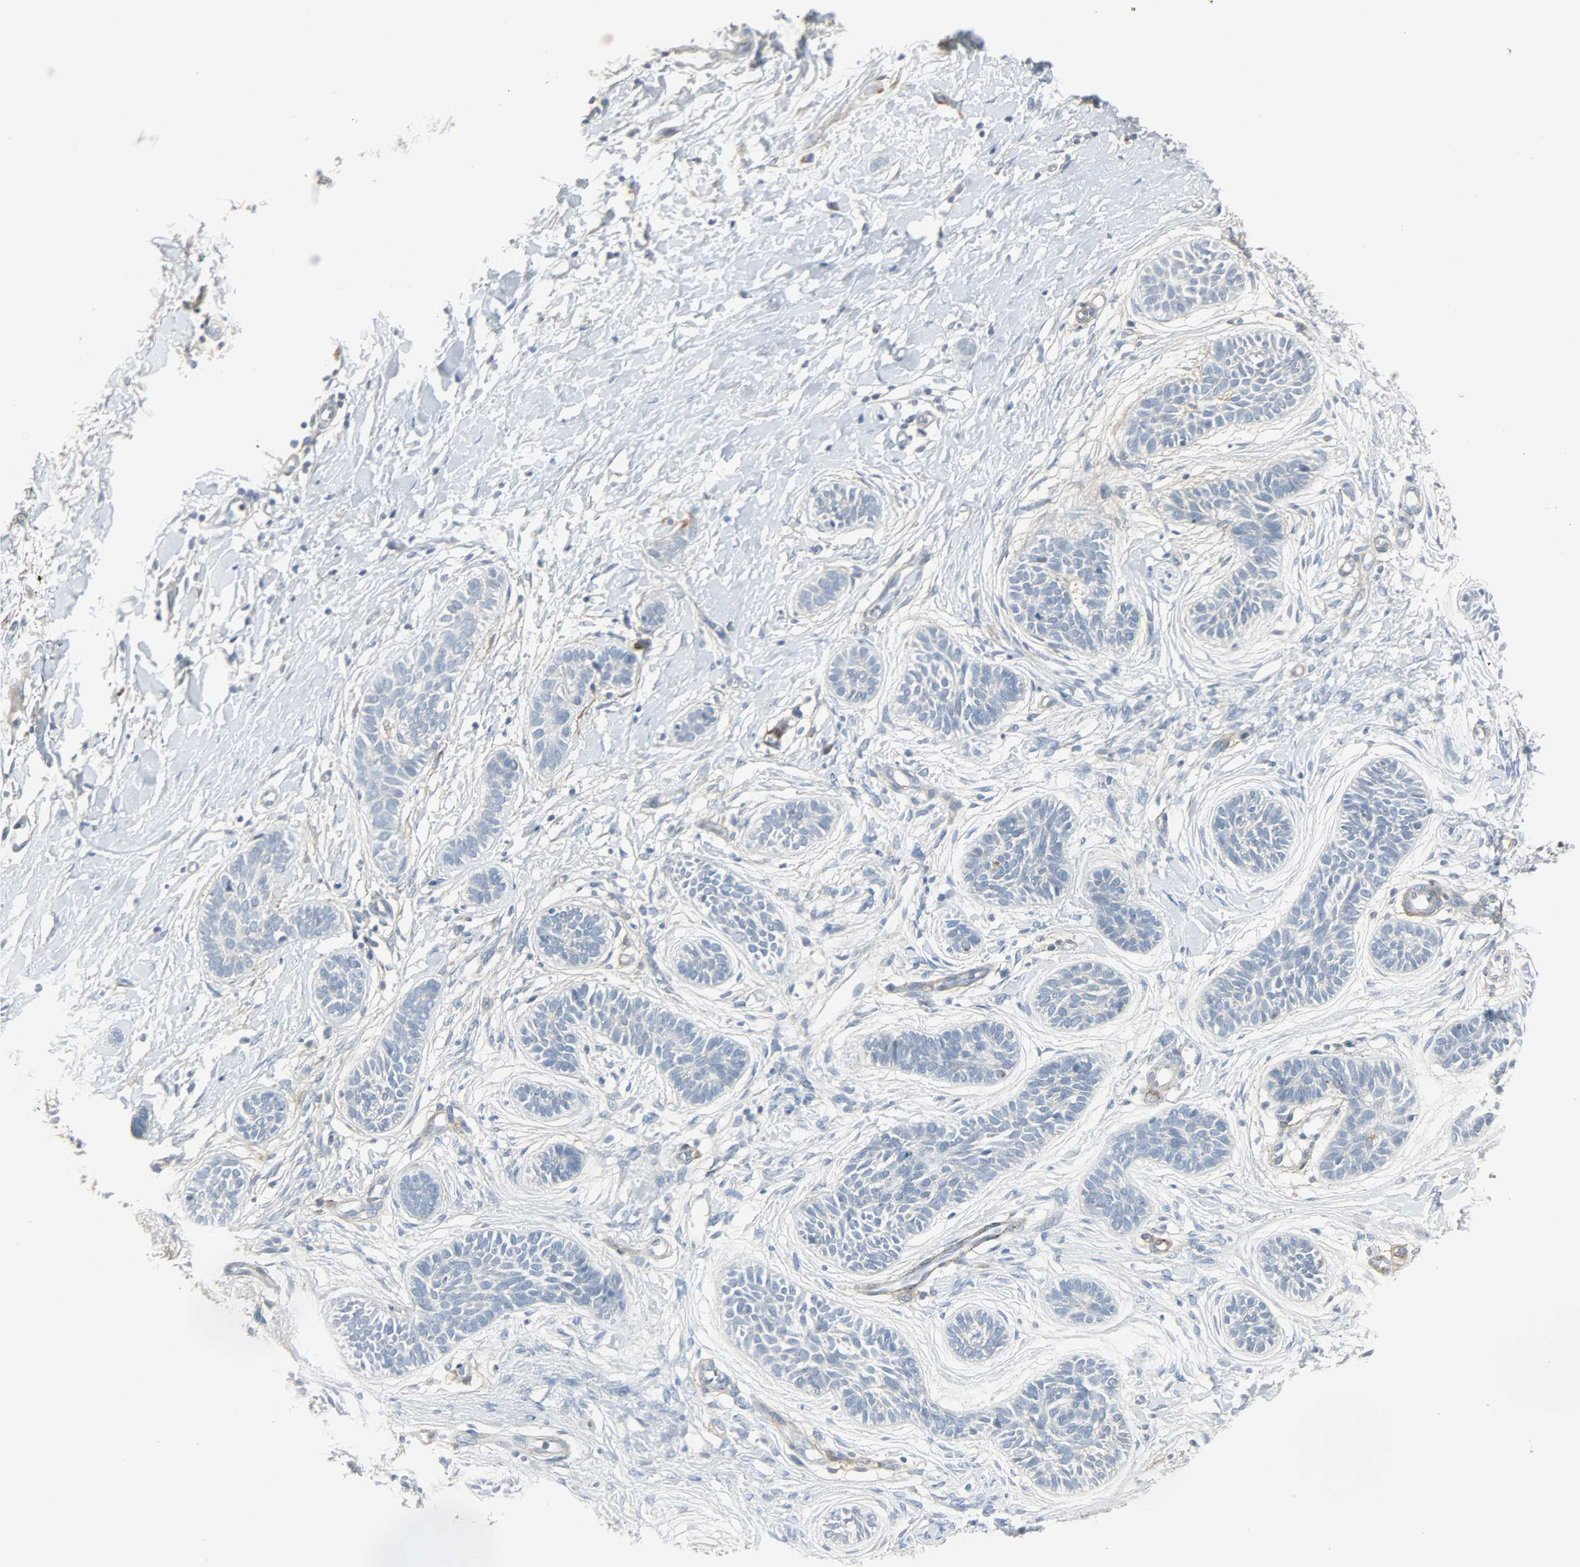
{"staining": {"intensity": "negative", "quantity": "none", "location": "none"}, "tissue": "skin cancer", "cell_type": "Tumor cells", "image_type": "cancer", "snomed": [{"axis": "morphology", "description": "Normal tissue, NOS"}, {"axis": "morphology", "description": "Basal cell carcinoma"}, {"axis": "topography", "description": "Skin"}], "caption": "A high-resolution histopathology image shows immunohistochemistry staining of skin cancer, which displays no significant positivity in tumor cells. (DAB IHC visualized using brightfield microscopy, high magnification).", "gene": "ENPEP", "patient": {"sex": "male", "age": 63}}